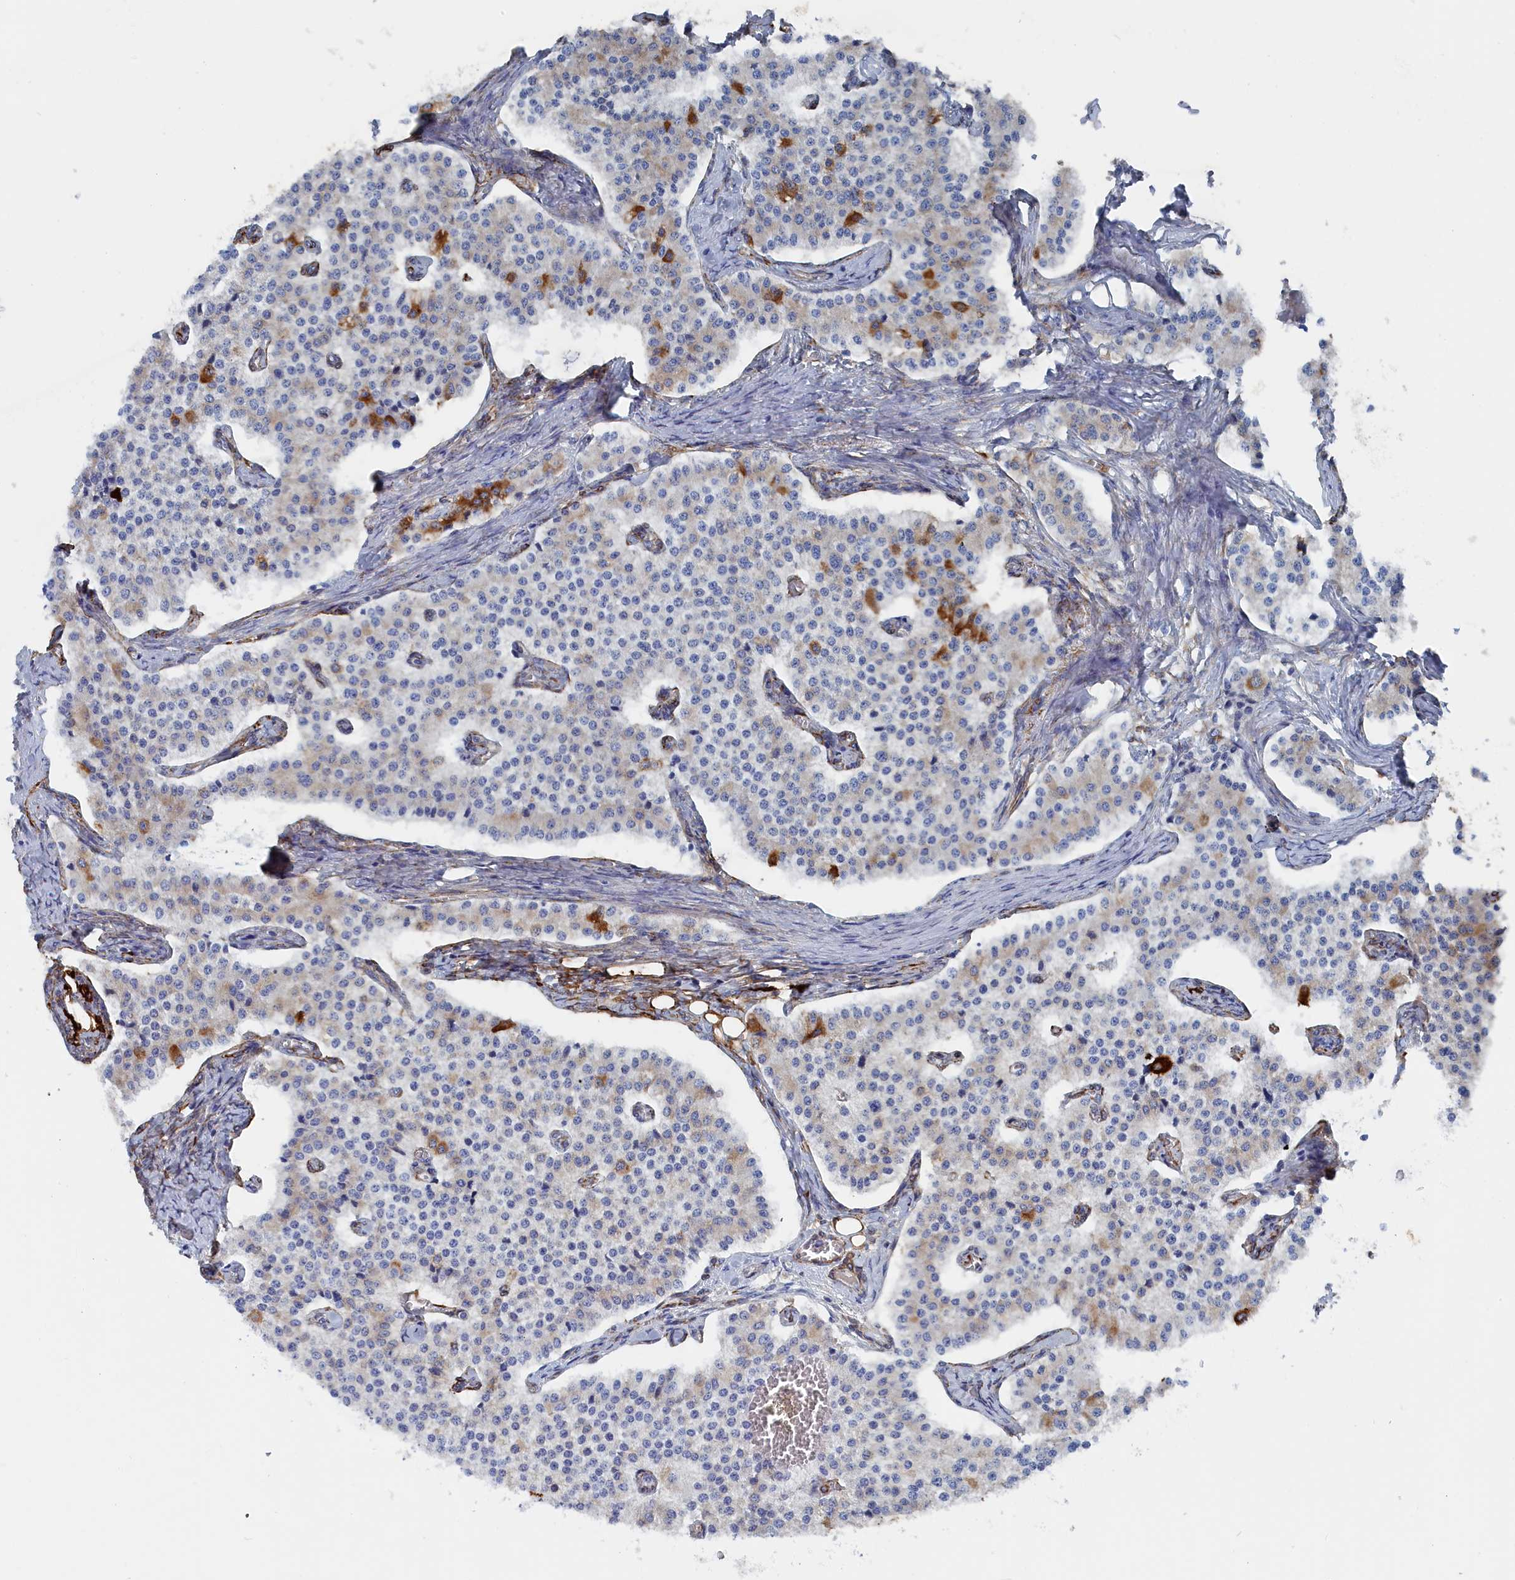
{"staining": {"intensity": "moderate", "quantity": "<25%", "location": "cytoplasmic/membranous"}, "tissue": "carcinoid", "cell_type": "Tumor cells", "image_type": "cancer", "snomed": [{"axis": "morphology", "description": "Carcinoid, malignant, NOS"}, {"axis": "topography", "description": "Colon"}], "caption": "Human carcinoid stained with a protein marker displays moderate staining in tumor cells.", "gene": "COG7", "patient": {"sex": "female", "age": 52}}